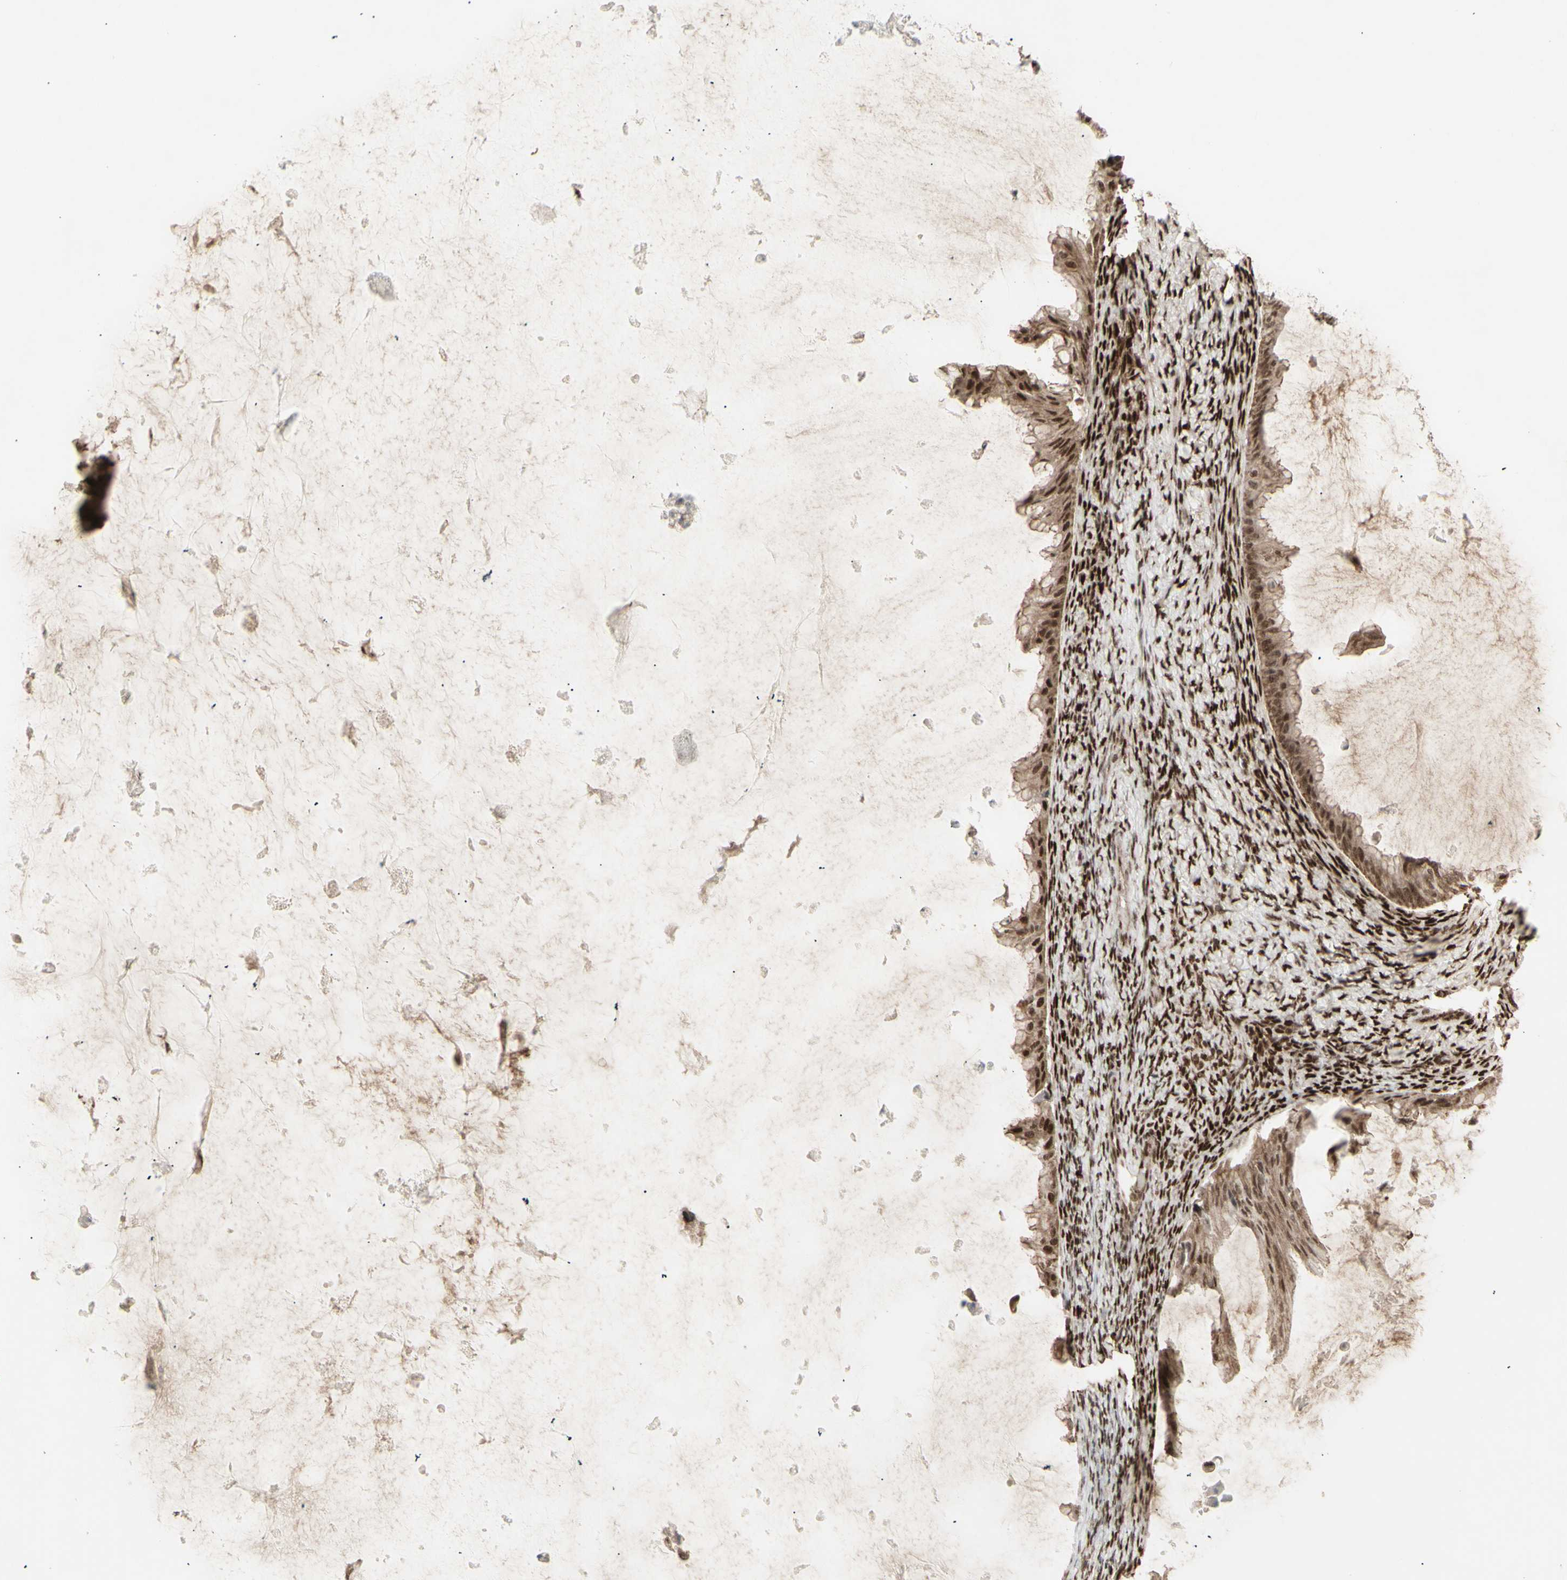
{"staining": {"intensity": "moderate", "quantity": ">75%", "location": "cytoplasmic/membranous,nuclear"}, "tissue": "ovarian cancer", "cell_type": "Tumor cells", "image_type": "cancer", "snomed": [{"axis": "morphology", "description": "Cystadenocarcinoma, mucinous, NOS"}, {"axis": "topography", "description": "Ovary"}], "caption": "Ovarian cancer (mucinous cystadenocarcinoma) stained with a brown dye shows moderate cytoplasmic/membranous and nuclear positive expression in about >75% of tumor cells.", "gene": "CBX1", "patient": {"sex": "female", "age": 61}}